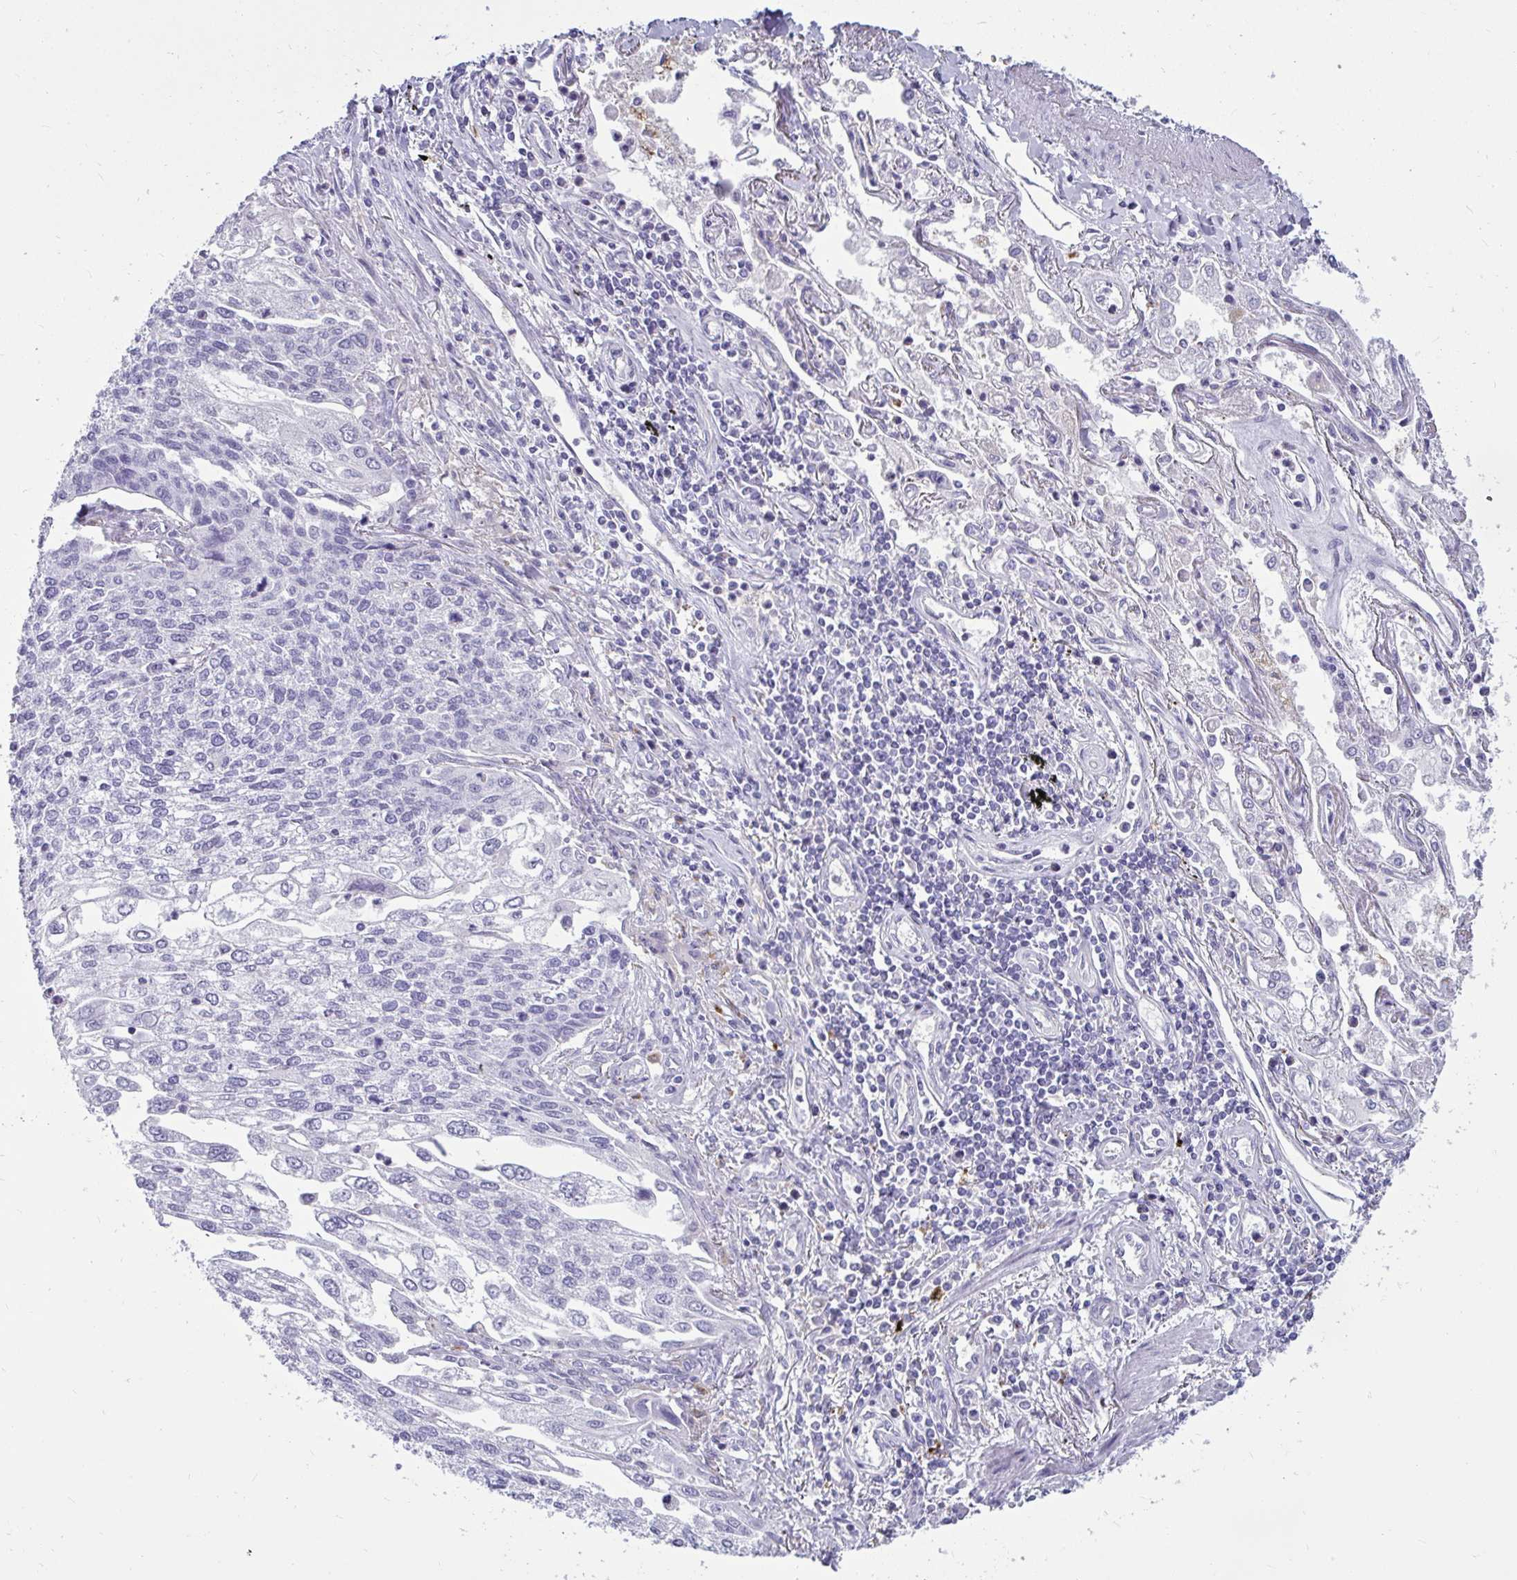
{"staining": {"intensity": "negative", "quantity": "none", "location": "none"}, "tissue": "lung cancer", "cell_type": "Tumor cells", "image_type": "cancer", "snomed": [{"axis": "morphology", "description": "Squamous cell carcinoma, NOS"}, {"axis": "topography", "description": "Lung"}], "caption": "IHC of human lung squamous cell carcinoma demonstrates no positivity in tumor cells. (Stains: DAB (3,3'-diaminobenzidine) immunohistochemistry with hematoxylin counter stain, Microscopy: brightfield microscopy at high magnification).", "gene": "CTSZ", "patient": {"sex": "male", "age": 74}}